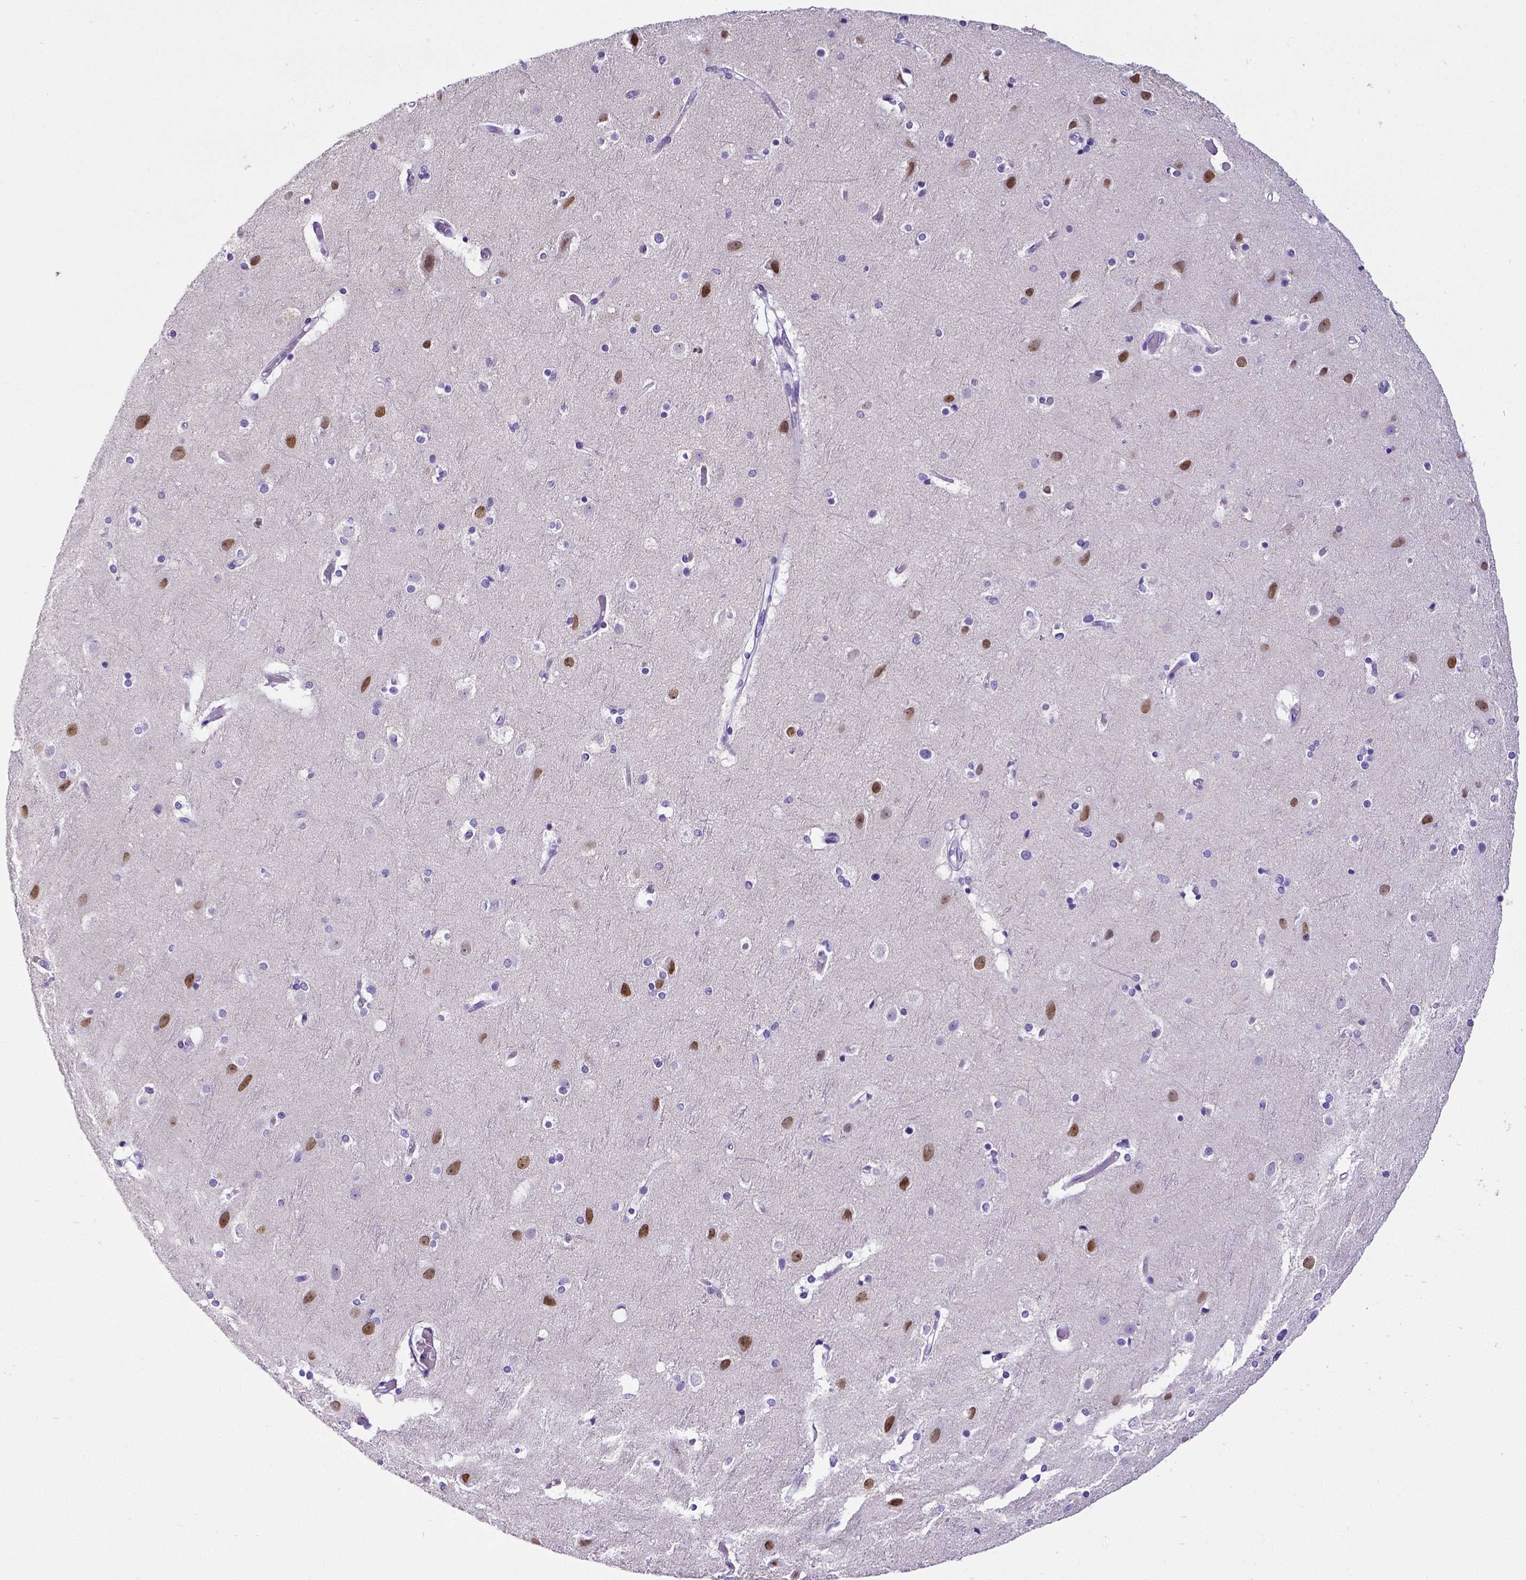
{"staining": {"intensity": "negative", "quantity": "none", "location": "none"}, "tissue": "cerebral cortex", "cell_type": "Endothelial cells", "image_type": "normal", "snomed": [{"axis": "morphology", "description": "Normal tissue, NOS"}, {"axis": "topography", "description": "Cerebral cortex"}], "caption": "DAB (3,3'-diaminobenzidine) immunohistochemical staining of unremarkable human cerebral cortex shows no significant staining in endothelial cells. (DAB (3,3'-diaminobenzidine) IHC visualized using brightfield microscopy, high magnification).", "gene": "SATB2", "patient": {"sex": "female", "age": 52}}